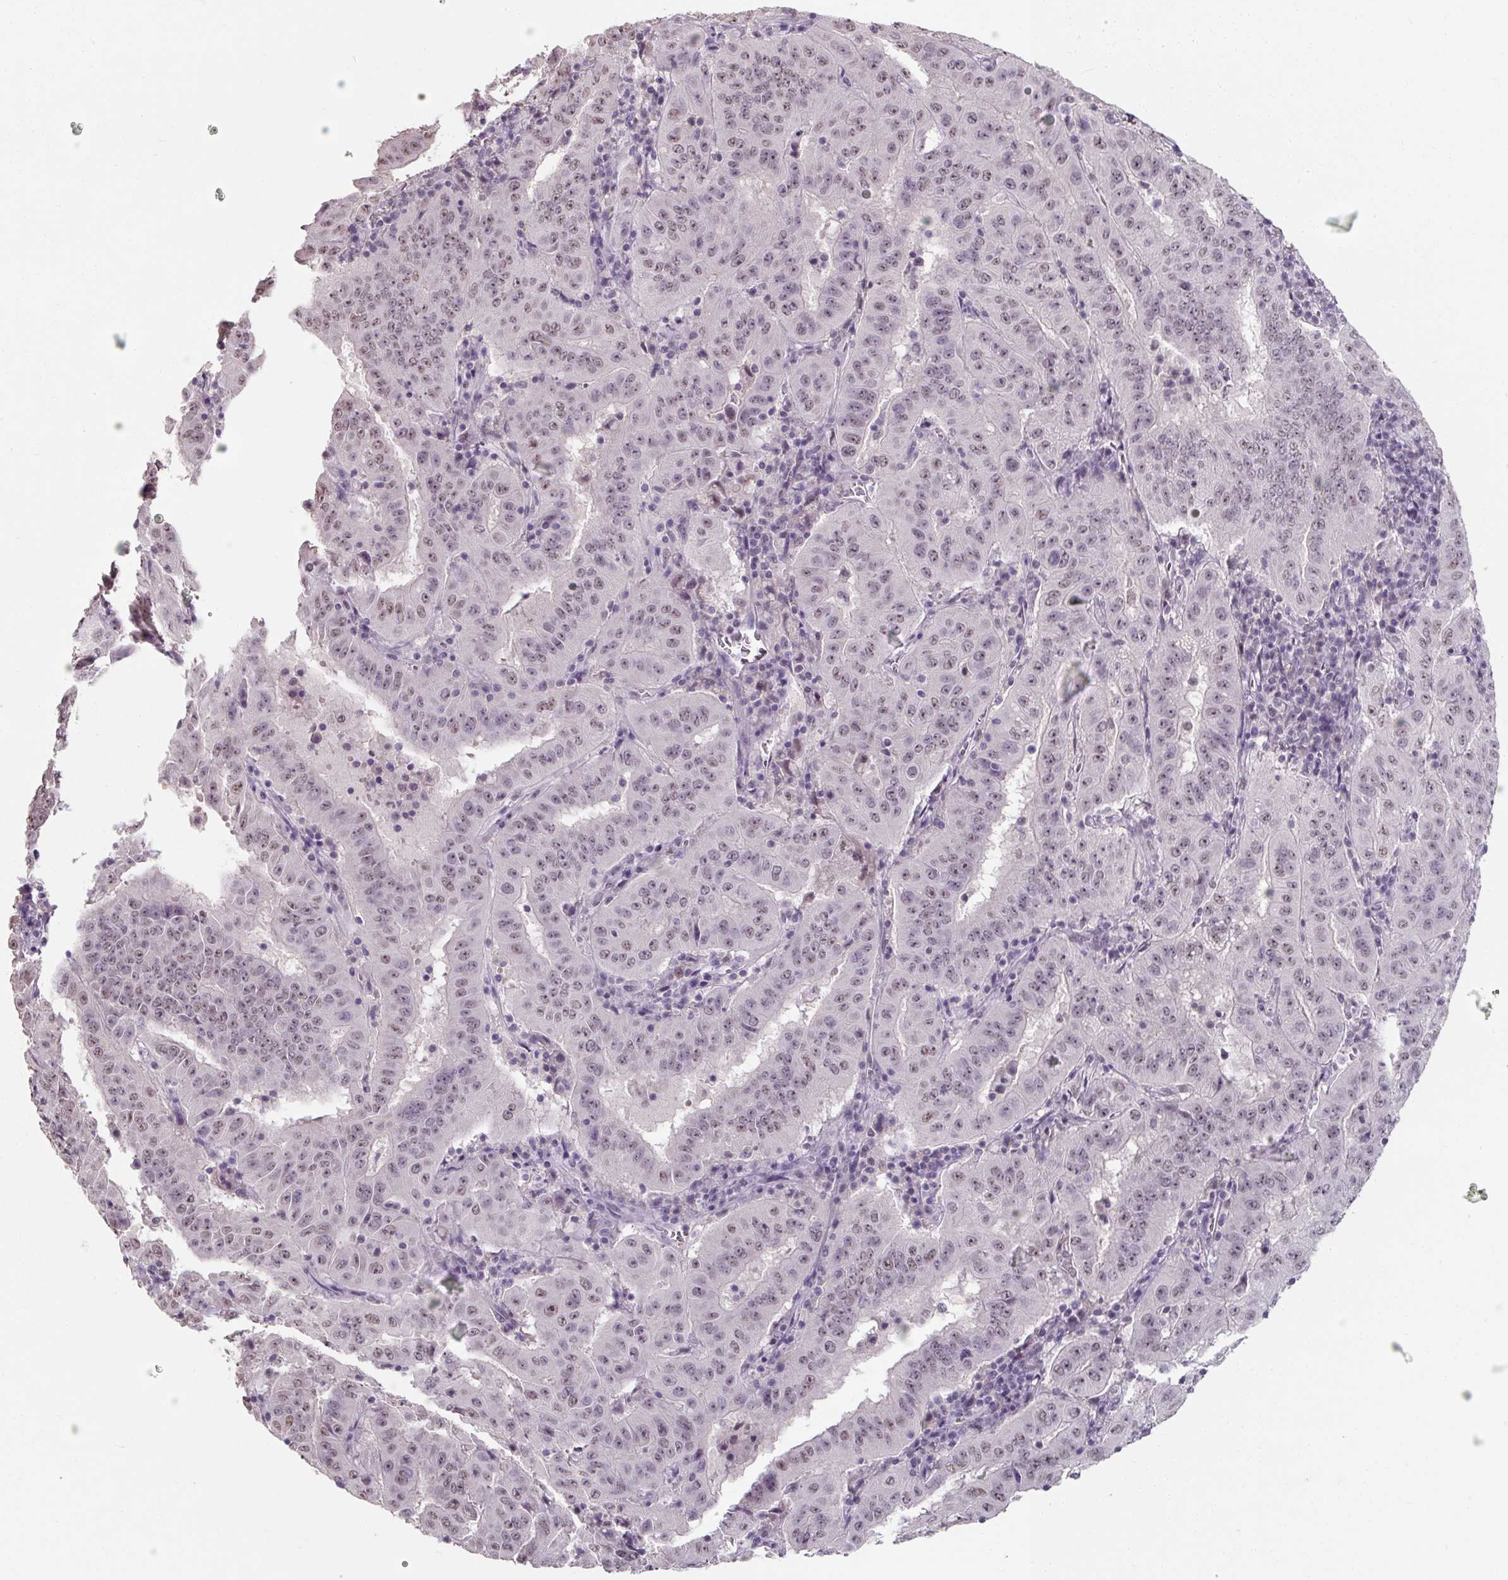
{"staining": {"intensity": "weak", "quantity": "<25%", "location": "nuclear"}, "tissue": "pancreatic cancer", "cell_type": "Tumor cells", "image_type": "cancer", "snomed": [{"axis": "morphology", "description": "Adenocarcinoma, NOS"}, {"axis": "topography", "description": "Pancreas"}], "caption": "Immunohistochemistry photomicrograph of adenocarcinoma (pancreatic) stained for a protein (brown), which displays no staining in tumor cells. The staining was performed using DAB to visualize the protein expression in brown, while the nuclei were stained in blue with hematoxylin (Magnification: 20x).", "gene": "ZFTRAF1", "patient": {"sex": "male", "age": 63}}